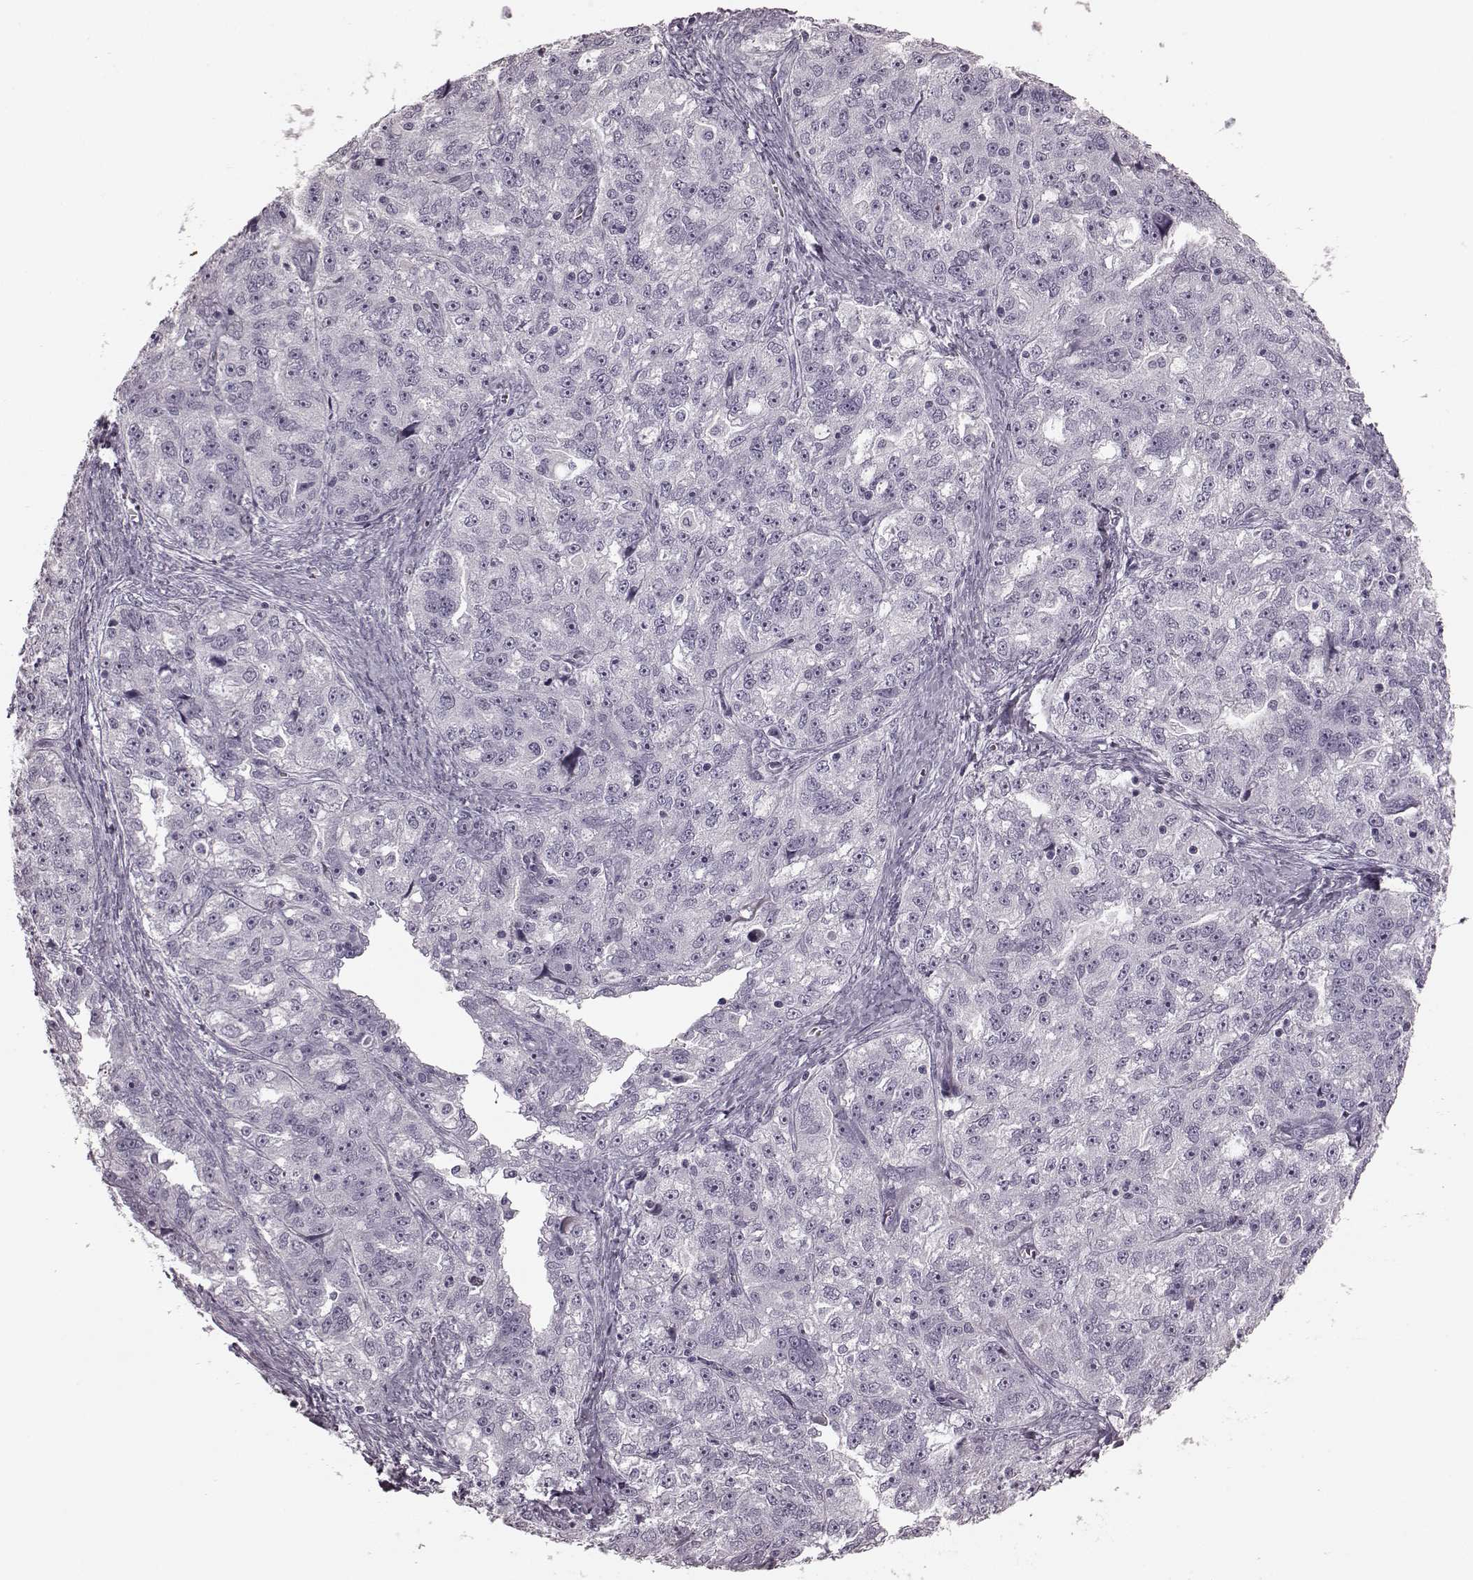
{"staining": {"intensity": "negative", "quantity": "none", "location": "none"}, "tissue": "ovarian cancer", "cell_type": "Tumor cells", "image_type": "cancer", "snomed": [{"axis": "morphology", "description": "Cystadenocarcinoma, serous, NOS"}, {"axis": "topography", "description": "Ovary"}], "caption": "There is no significant staining in tumor cells of ovarian serous cystadenocarcinoma. (DAB IHC with hematoxylin counter stain).", "gene": "TRPM1", "patient": {"sex": "female", "age": 51}}